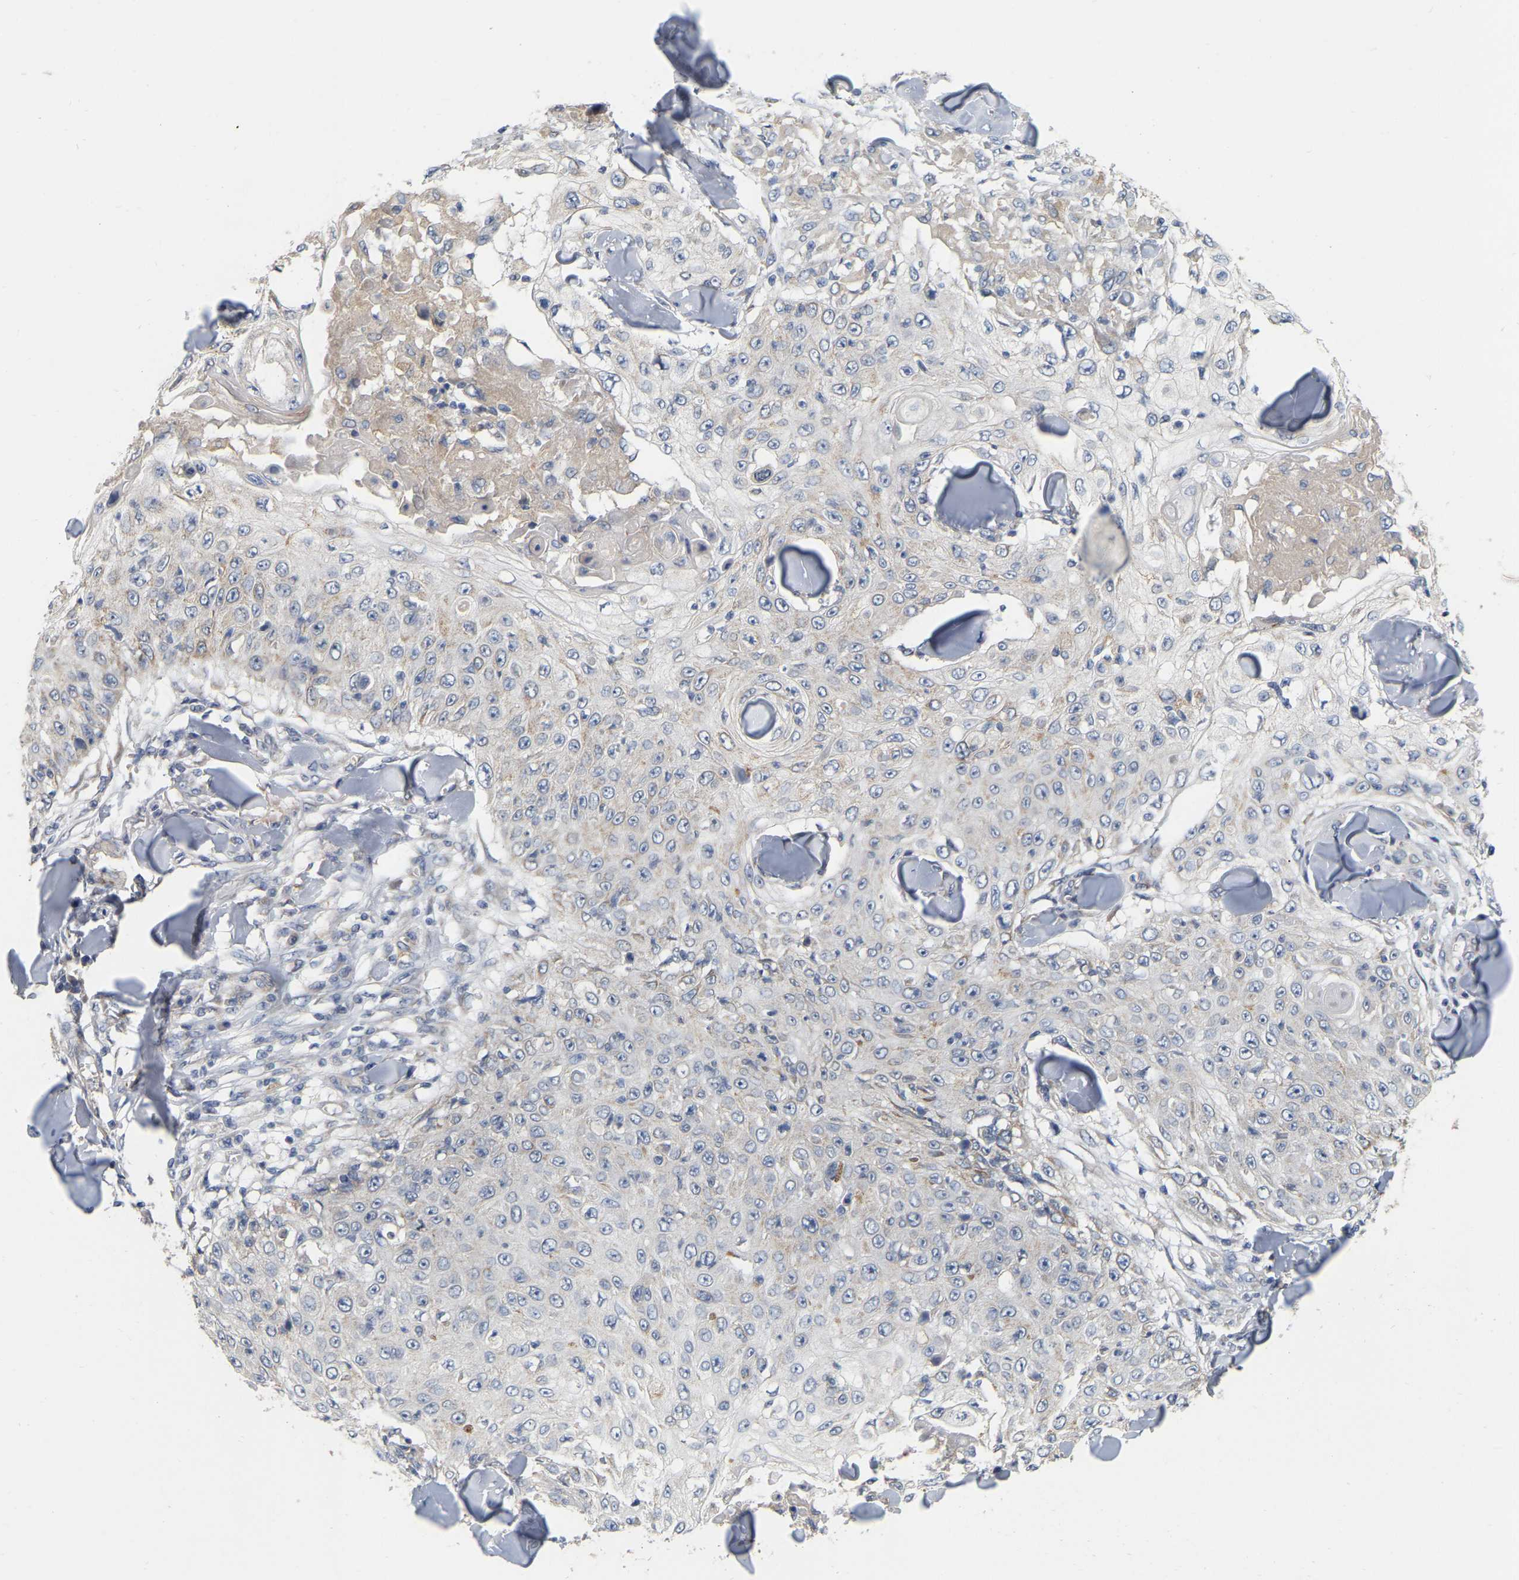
{"staining": {"intensity": "weak", "quantity": "<25%", "location": "cytoplasmic/membranous"}, "tissue": "skin cancer", "cell_type": "Tumor cells", "image_type": "cancer", "snomed": [{"axis": "morphology", "description": "Squamous cell carcinoma, NOS"}, {"axis": "topography", "description": "Skin"}], "caption": "There is no significant staining in tumor cells of skin squamous cell carcinoma.", "gene": "SSH1", "patient": {"sex": "male", "age": 86}}